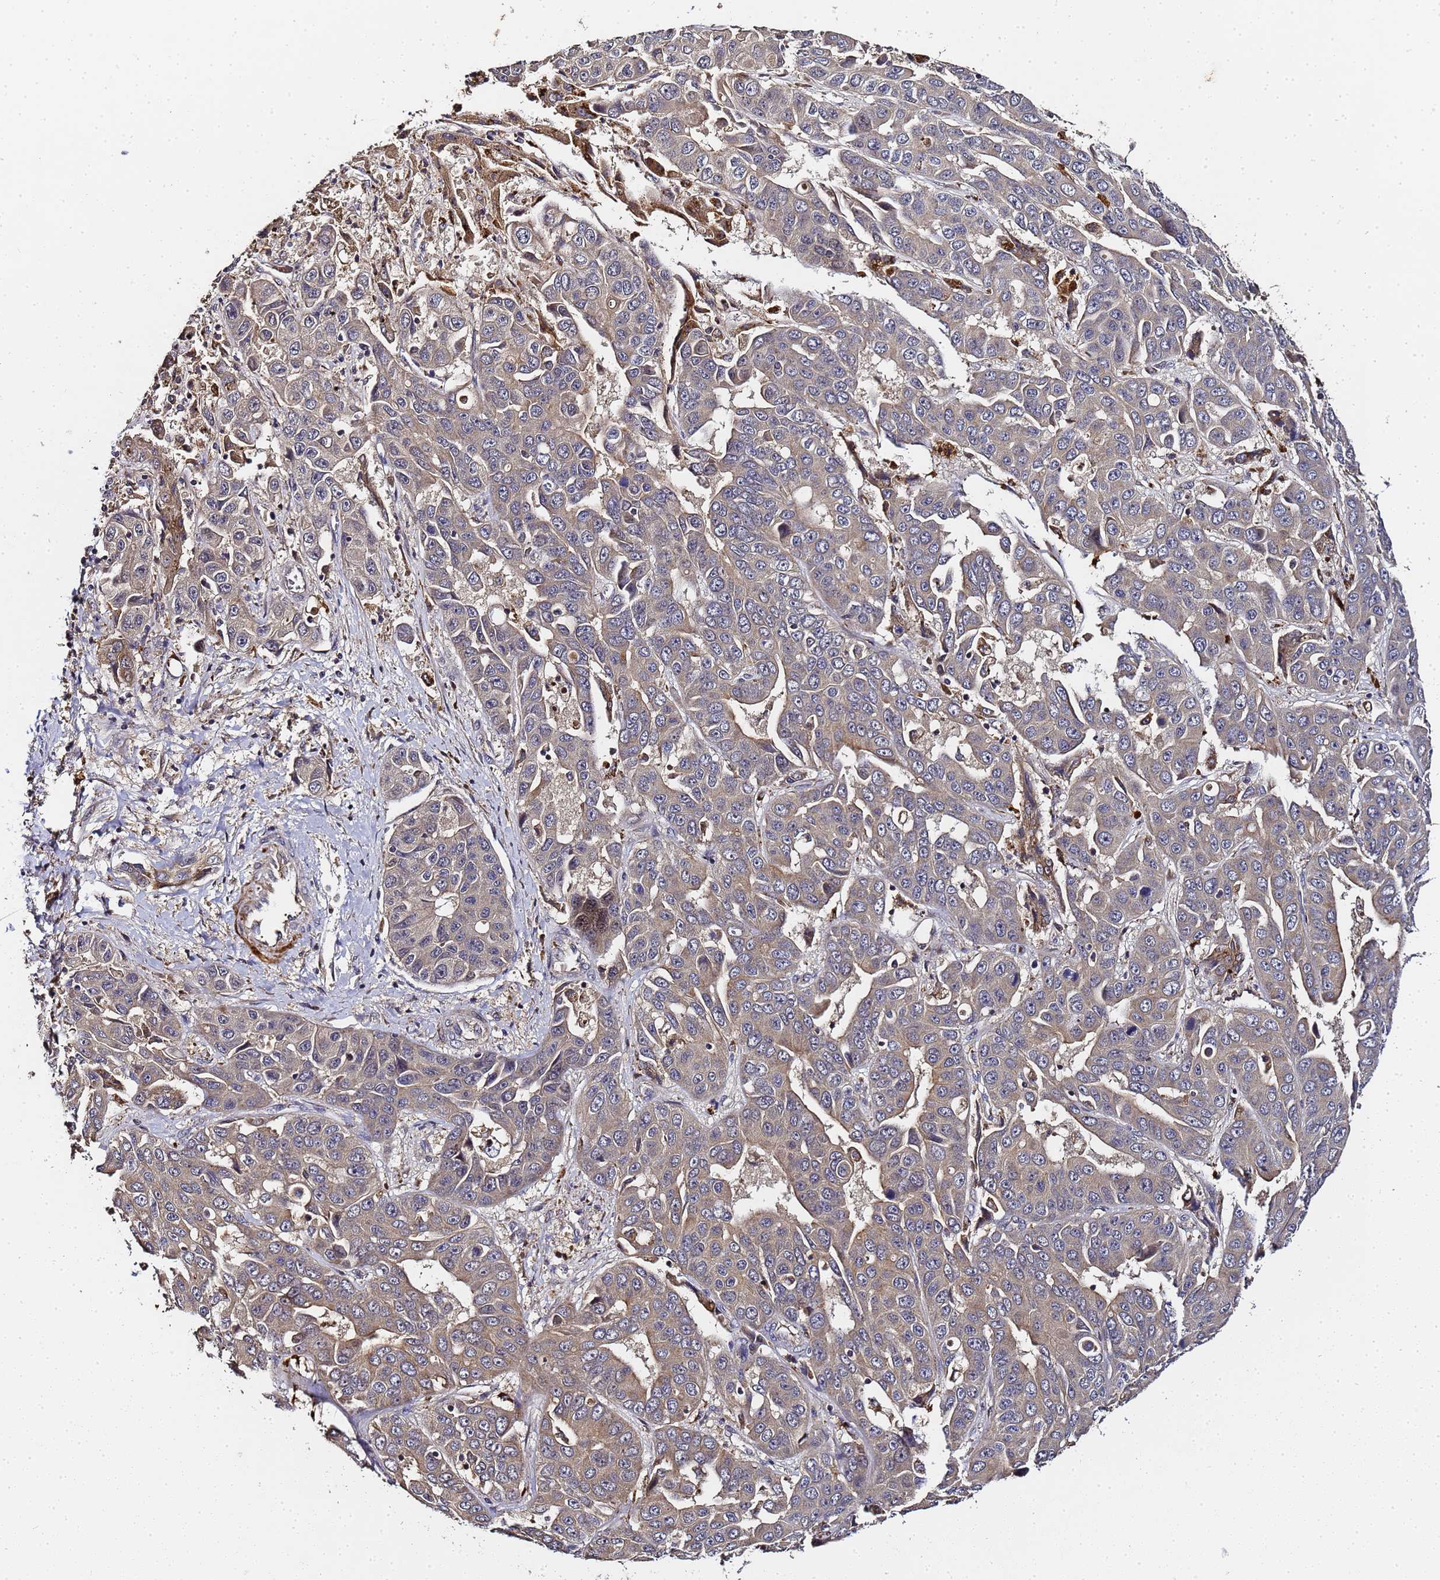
{"staining": {"intensity": "weak", "quantity": ">75%", "location": "cytoplasmic/membranous"}, "tissue": "liver cancer", "cell_type": "Tumor cells", "image_type": "cancer", "snomed": [{"axis": "morphology", "description": "Cholangiocarcinoma"}, {"axis": "topography", "description": "Liver"}], "caption": "Immunohistochemical staining of liver cancer (cholangiocarcinoma) reveals low levels of weak cytoplasmic/membranous staining in about >75% of tumor cells.", "gene": "LGI4", "patient": {"sex": "female", "age": 52}}